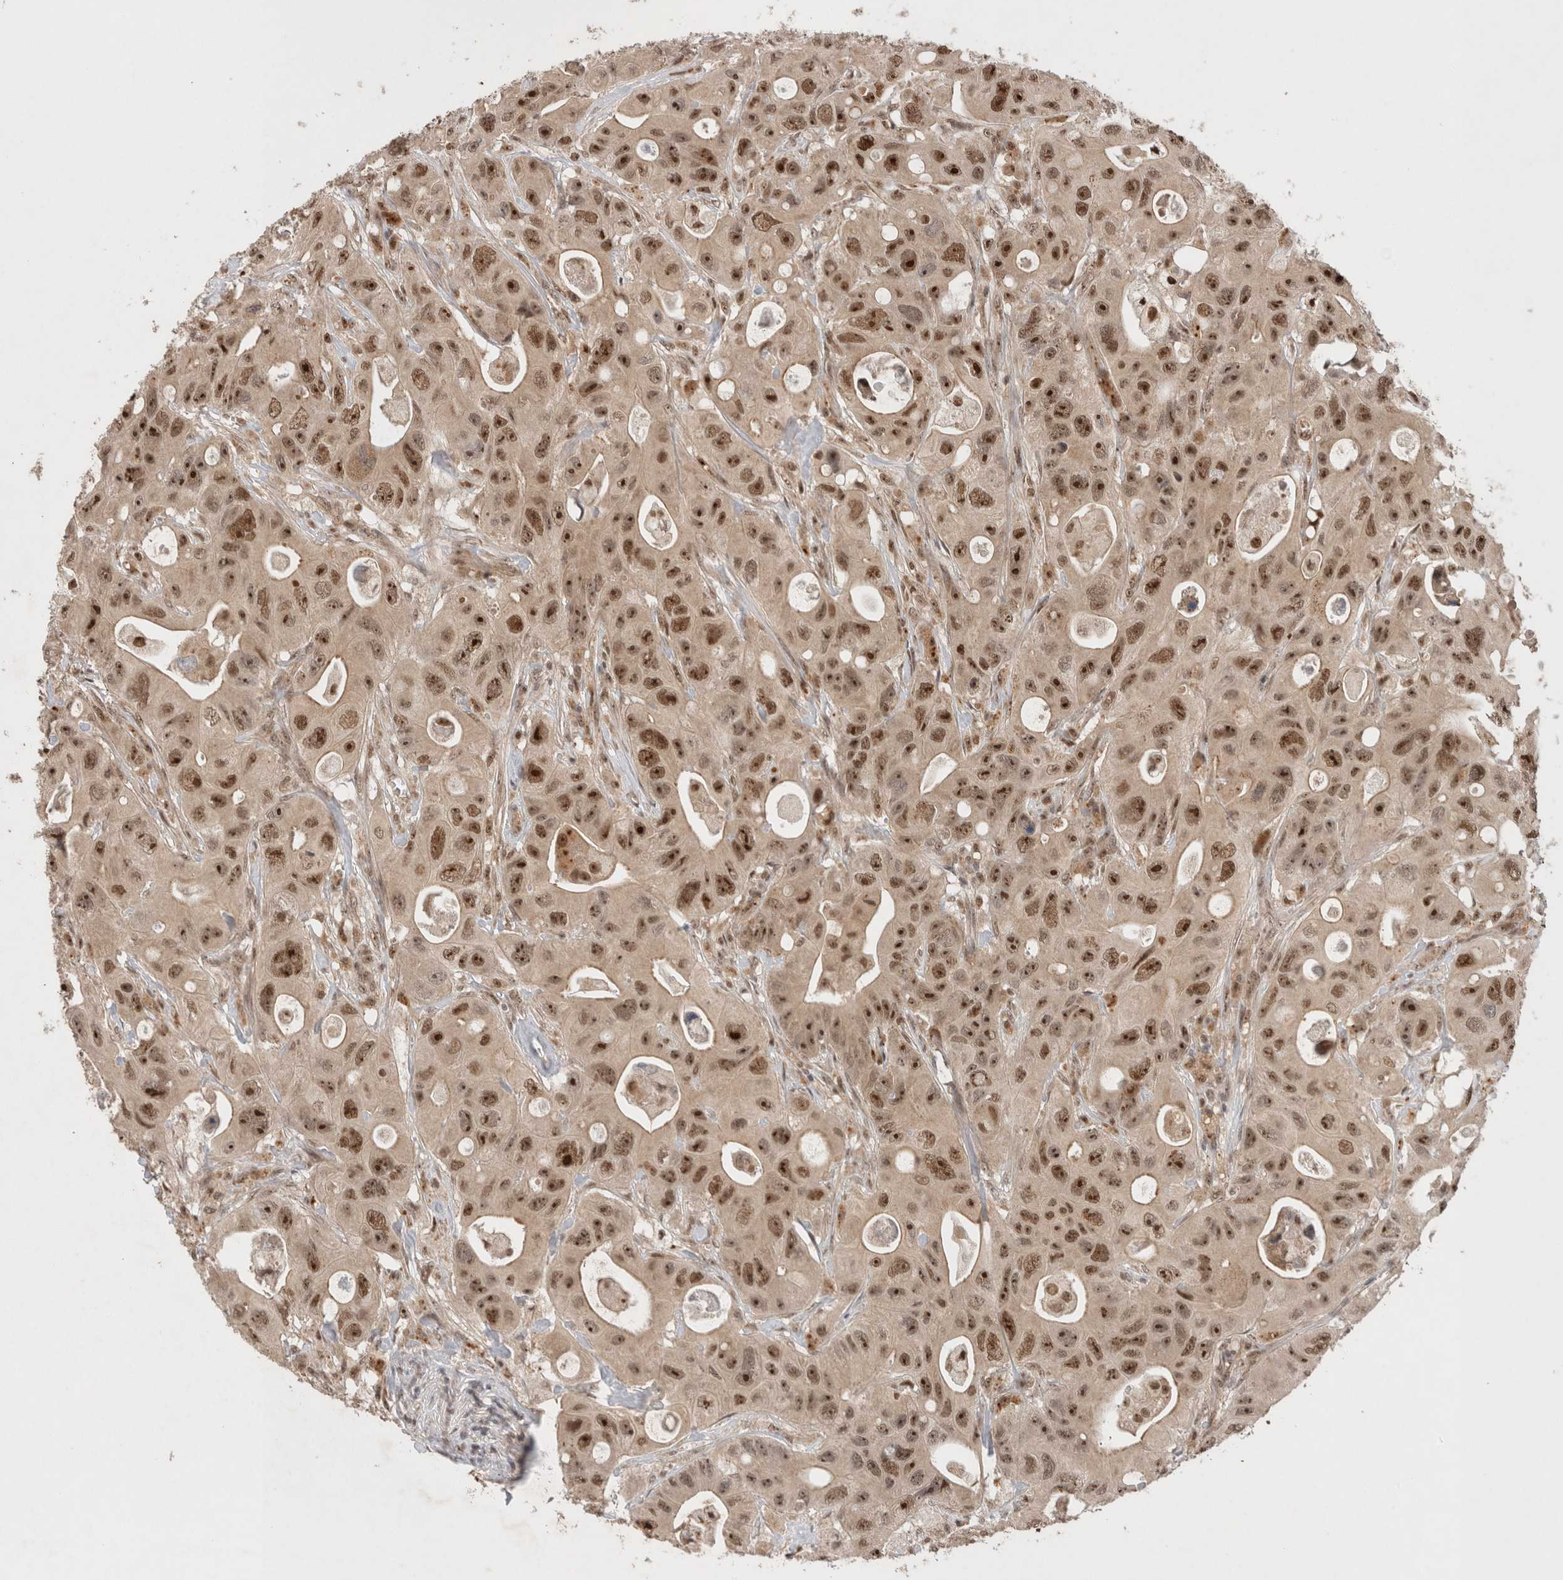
{"staining": {"intensity": "strong", "quantity": "25%-75%", "location": "nuclear"}, "tissue": "colorectal cancer", "cell_type": "Tumor cells", "image_type": "cancer", "snomed": [{"axis": "morphology", "description": "Adenocarcinoma, NOS"}, {"axis": "topography", "description": "Colon"}], "caption": "A high amount of strong nuclear expression is identified in approximately 25%-75% of tumor cells in adenocarcinoma (colorectal) tissue.", "gene": "MPHOSPH6", "patient": {"sex": "female", "age": 46}}